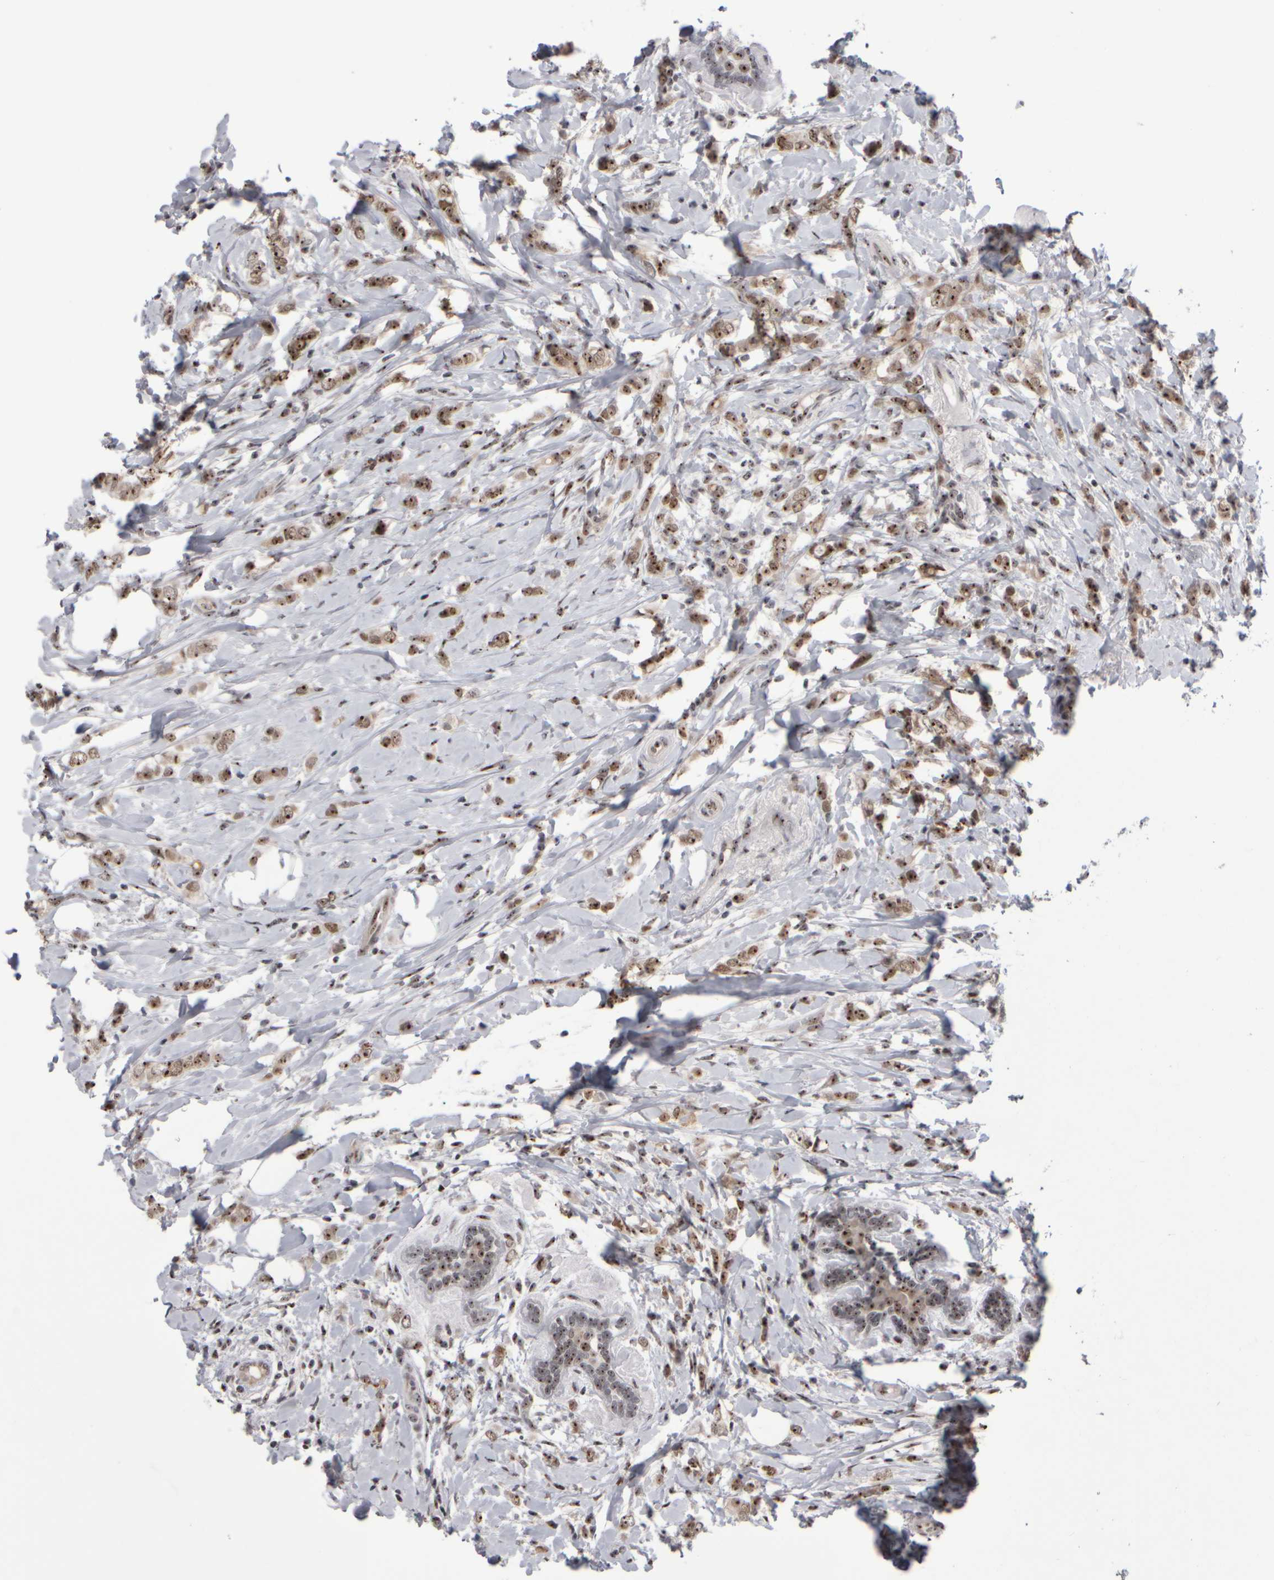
{"staining": {"intensity": "moderate", "quantity": ">75%", "location": "cytoplasmic/membranous,nuclear"}, "tissue": "breast cancer", "cell_type": "Tumor cells", "image_type": "cancer", "snomed": [{"axis": "morphology", "description": "Normal tissue, NOS"}, {"axis": "morphology", "description": "Lobular carcinoma"}, {"axis": "topography", "description": "Breast"}], "caption": "Immunohistochemistry staining of breast cancer, which demonstrates medium levels of moderate cytoplasmic/membranous and nuclear staining in approximately >75% of tumor cells indicating moderate cytoplasmic/membranous and nuclear protein expression. The staining was performed using DAB (3,3'-diaminobenzidine) (brown) for protein detection and nuclei were counterstained in hematoxylin (blue).", "gene": "SURF6", "patient": {"sex": "female", "age": 47}}